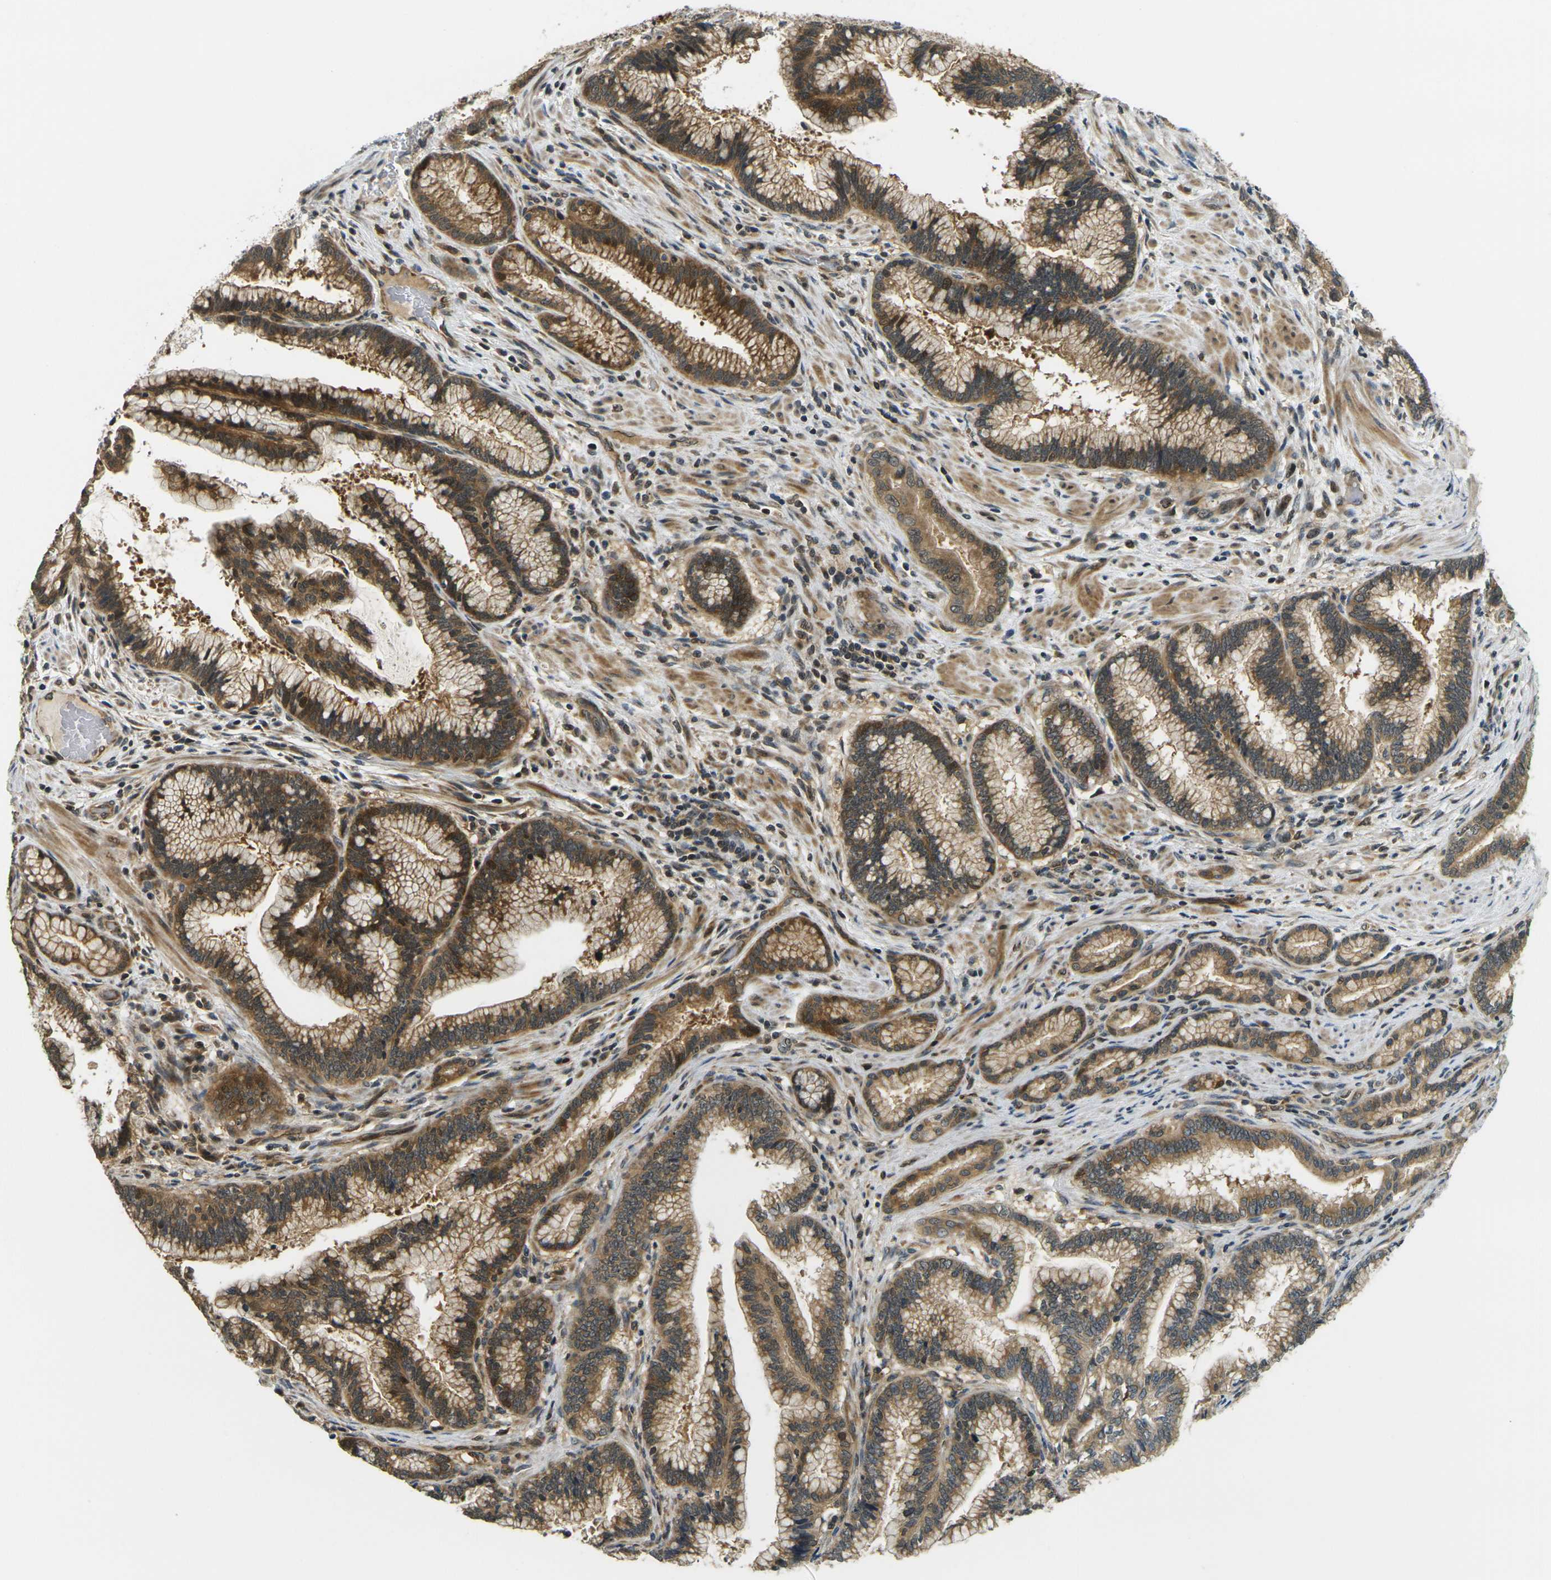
{"staining": {"intensity": "moderate", "quantity": ">75%", "location": "cytoplasmic/membranous,nuclear"}, "tissue": "pancreatic cancer", "cell_type": "Tumor cells", "image_type": "cancer", "snomed": [{"axis": "morphology", "description": "Adenocarcinoma, NOS"}, {"axis": "topography", "description": "Pancreas"}], "caption": "Pancreatic cancer stained for a protein demonstrates moderate cytoplasmic/membranous and nuclear positivity in tumor cells. Nuclei are stained in blue.", "gene": "KLHL8", "patient": {"sex": "female", "age": 64}}